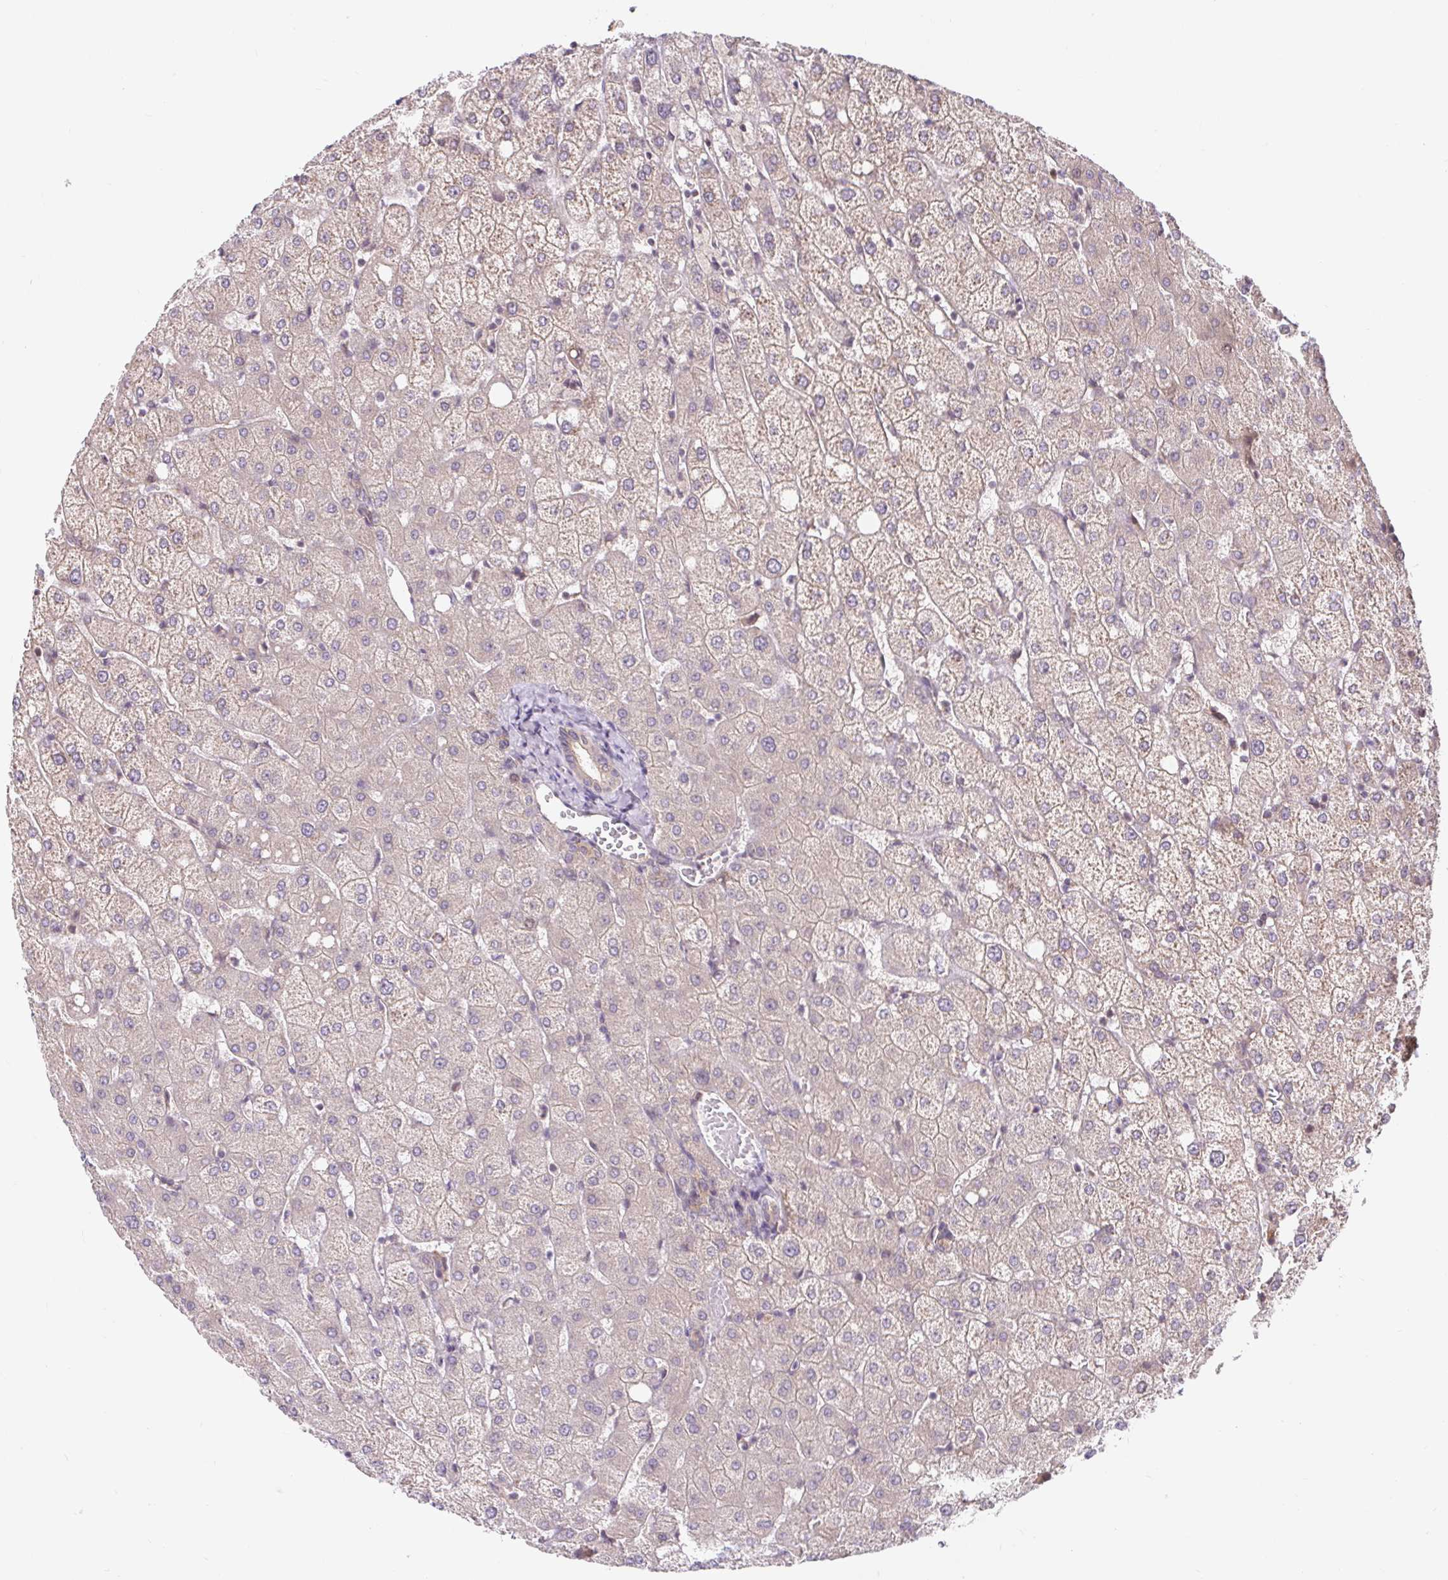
{"staining": {"intensity": "negative", "quantity": "none", "location": "none"}, "tissue": "liver", "cell_type": "Cholangiocytes", "image_type": "normal", "snomed": [{"axis": "morphology", "description": "Normal tissue, NOS"}, {"axis": "topography", "description": "Liver"}], "caption": "Immunohistochemistry (IHC) histopathology image of normal liver: human liver stained with DAB displays no significant protein positivity in cholangiocytes.", "gene": "LYPD5", "patient": {"sex": "female", "age": 54}}